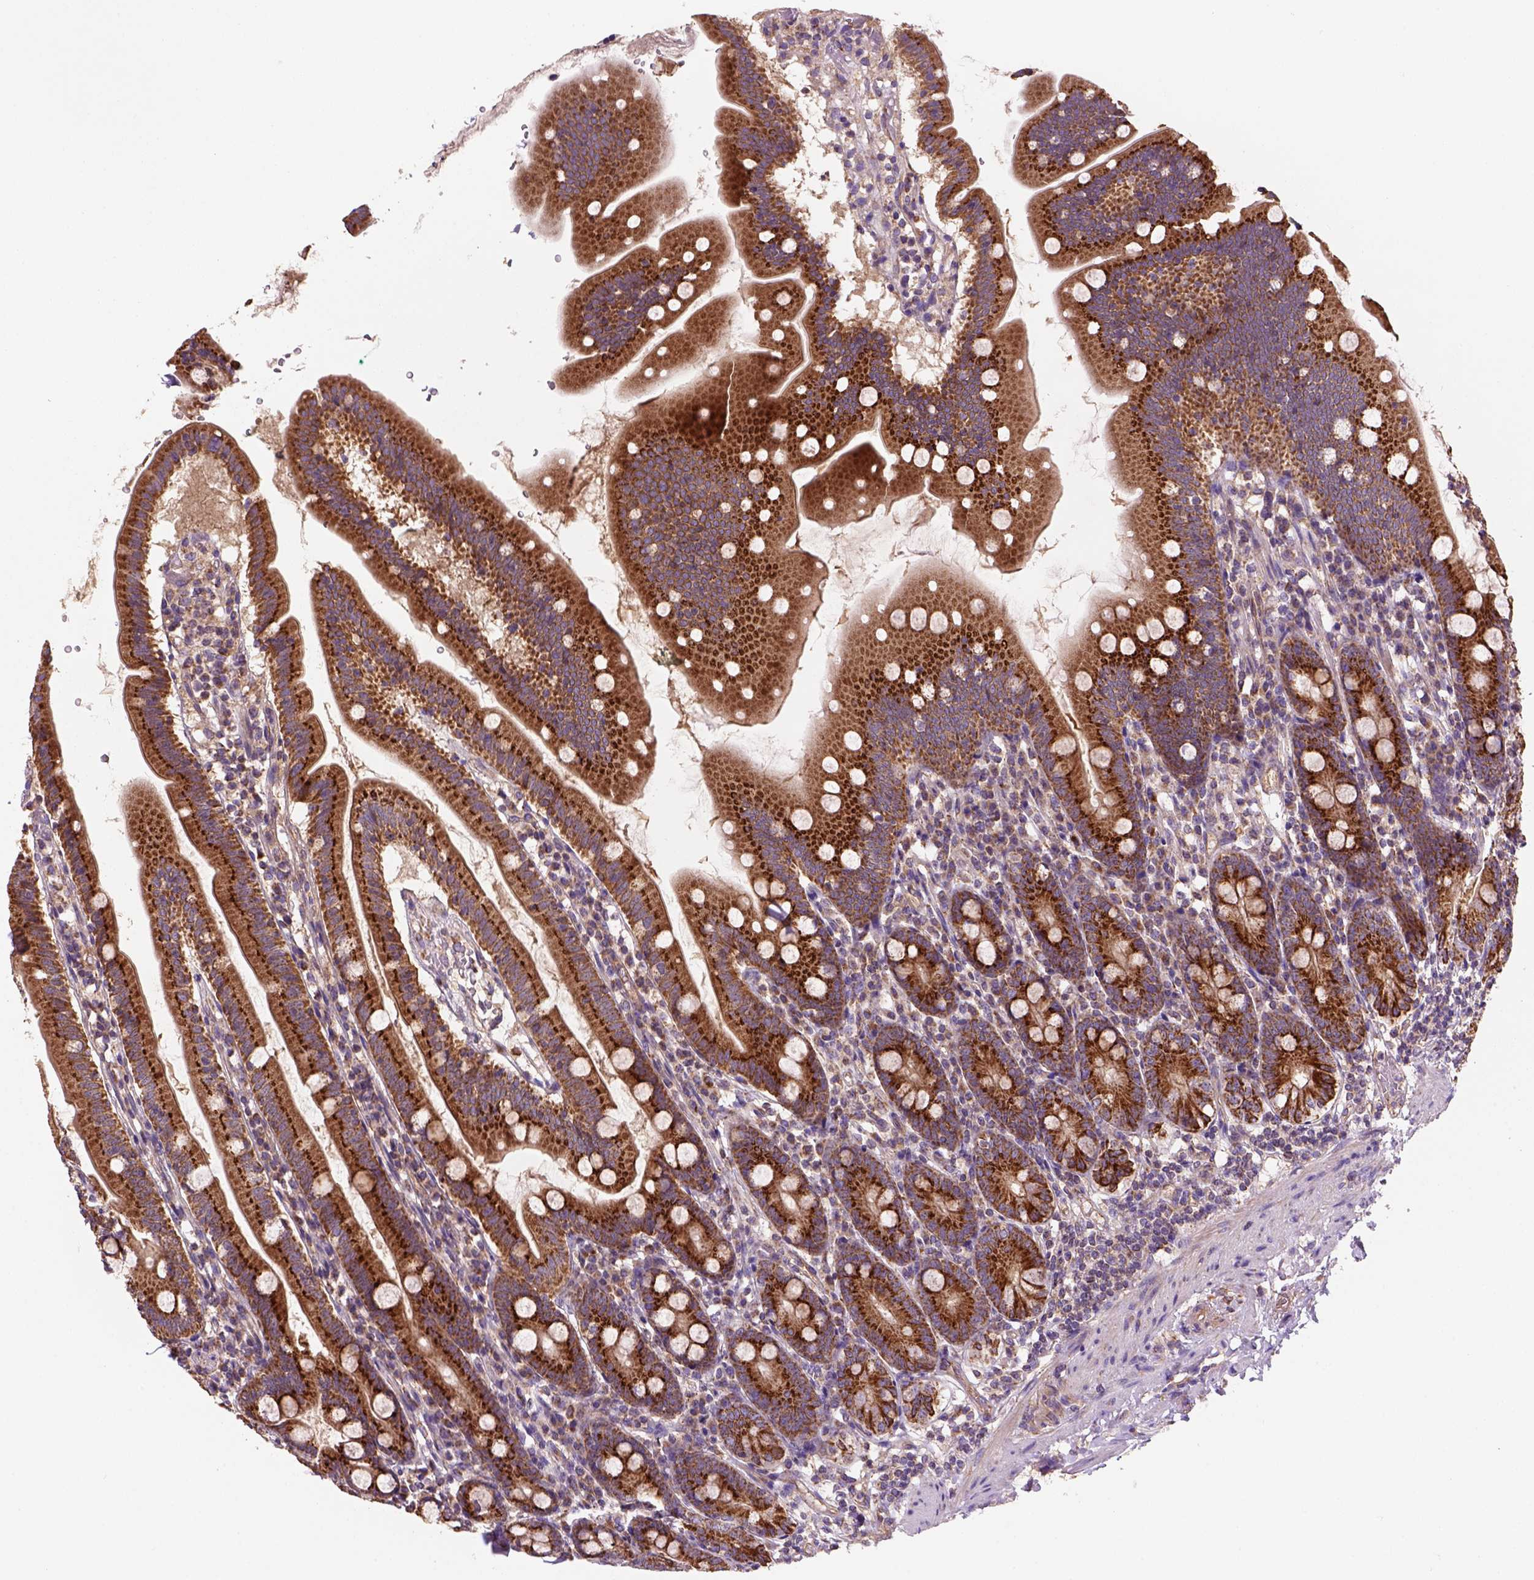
{"staining": {"intensity": "strong", "quantity": ">75%", "location": "cytoplasmic/membranous"}, "tissue": "duodenum", "cell_type": "Glandular cells", "image_type": "normal", "snomed": [{"axis": "morphology", "description": "Normal tissue, NOS"}, {"axis": "topography", "description": "Duodenum"}], "caption": "Duodenum was stained to show a protein in brown. There is high levels of strong cytoplasmic/membranous expression in approximately >75% of glandular cells. (DAB = brown stain, brightfield microscopy at high magnification).", "gene": "WARS2", "patient": {"sex": "female", "age": 67}}